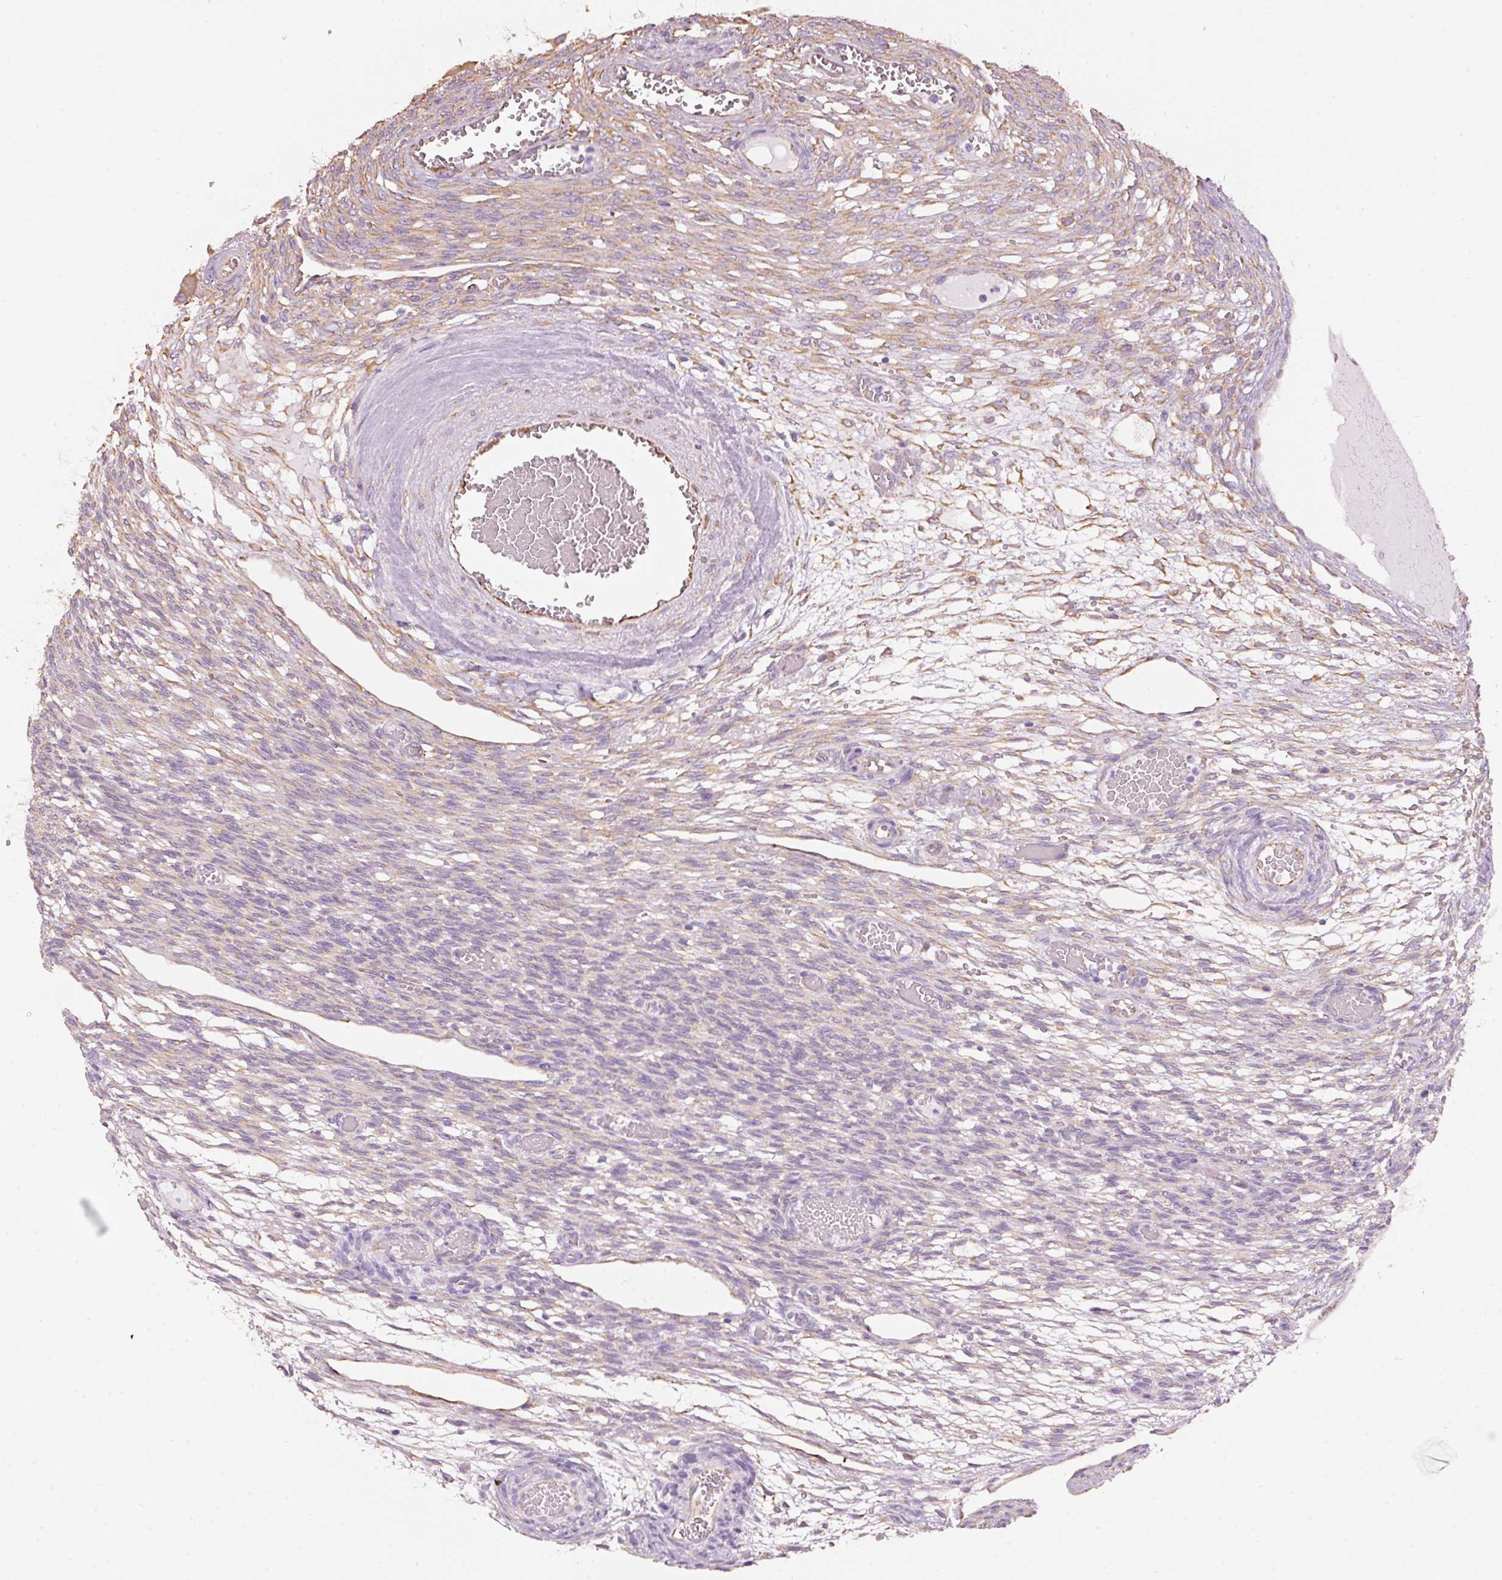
{"staining": {"intensity": "moderate", "quantity": ">75%", "location": "cytoplasmic/membranous"}, "tissue": "ovary", "cell_type": "Follicle cells", "image_type": "normal", "snomed": [{"axis": "morphology", "description": "Normal tissue, NOS"}, {"axis": "topography", "description": "Ovary"}], "caption": "Protein analysis of unremarkable ovary demonstrates moderate cytoplasmic/membranous expression in approximately >75% of follicle cells.", "gene": "GCG", "patient": {"sex": "female", "age": 67}}